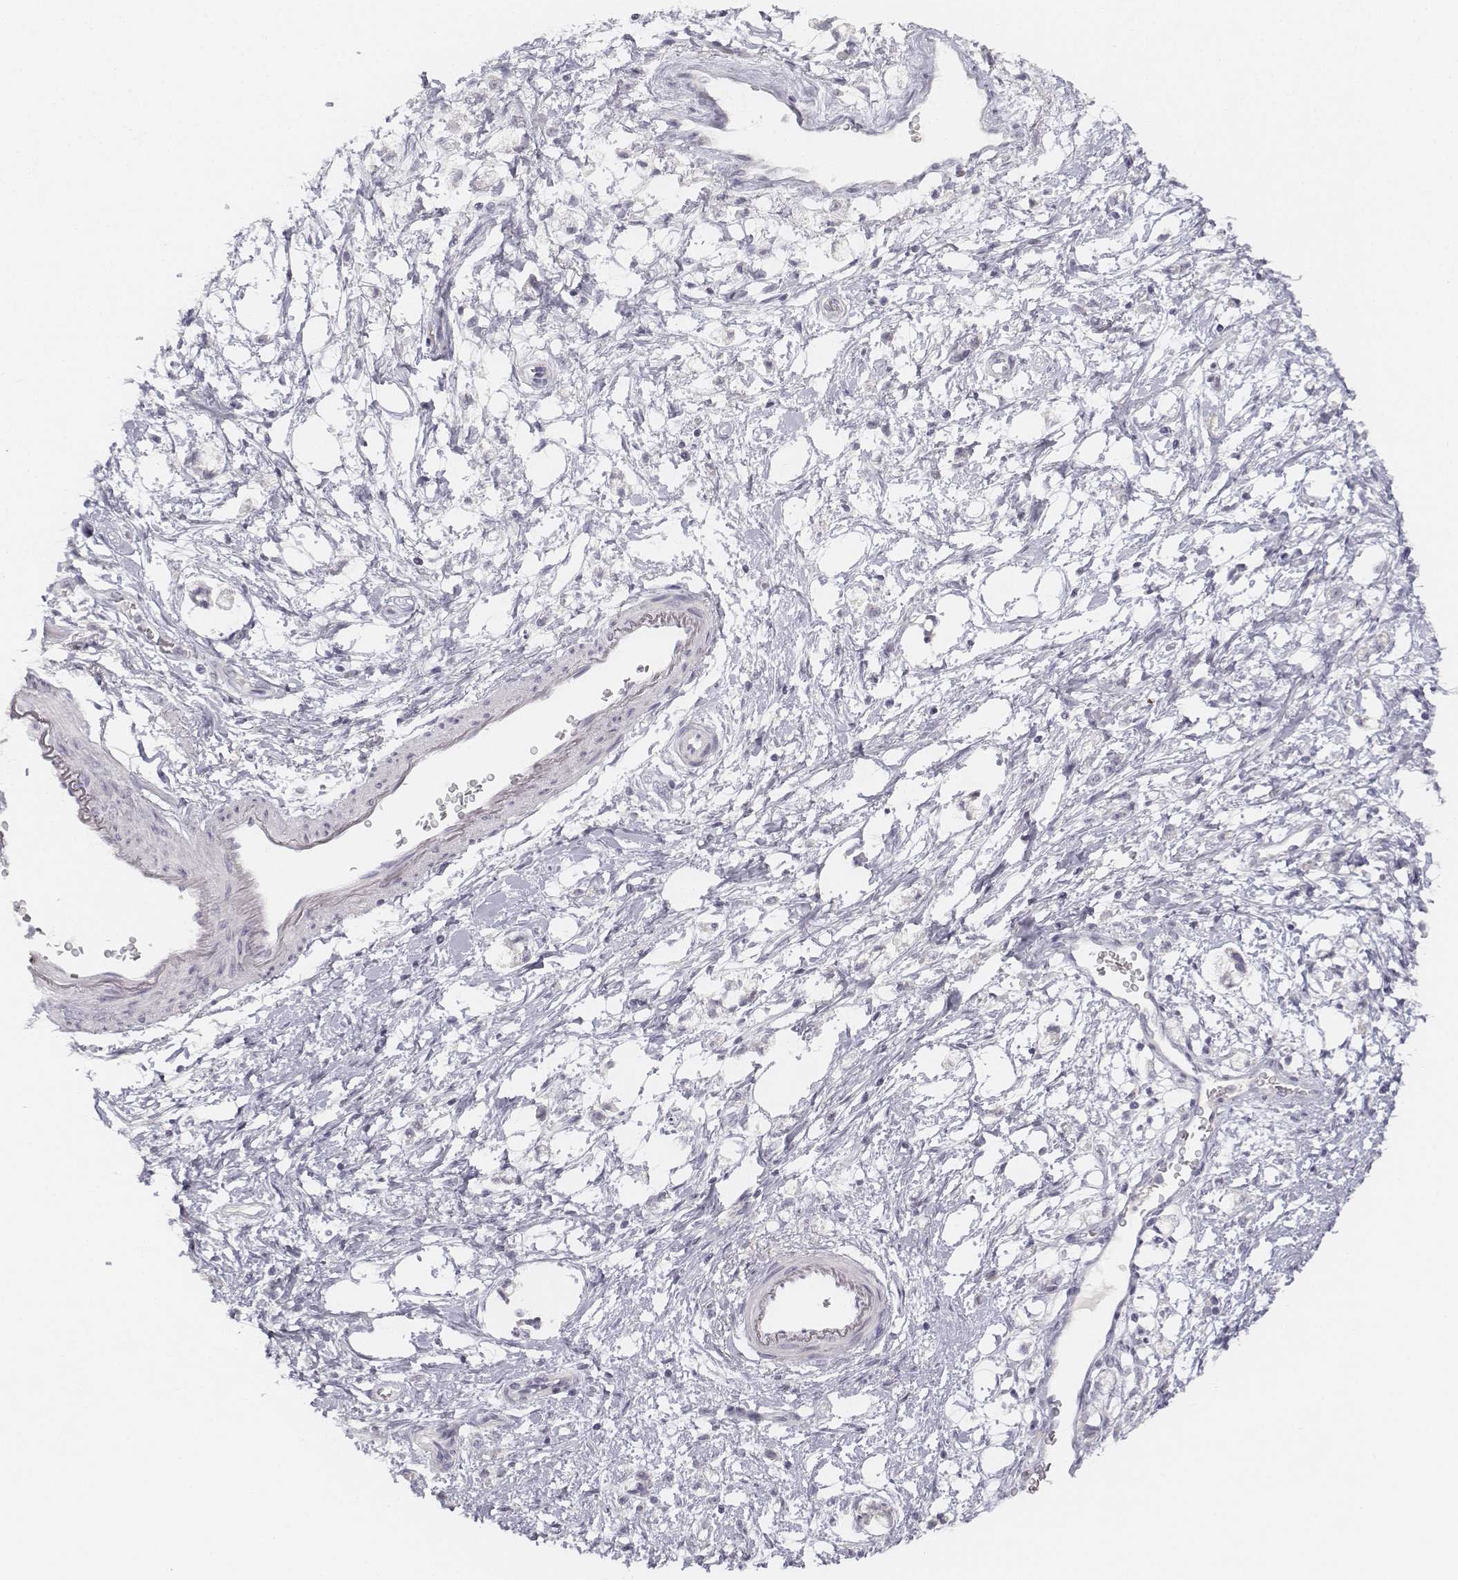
{"staining": {"intensity": "negative", "quantity": "none", "location": "none"}, "tissue": "stomach cancer", "cell_type": "Tumor cells", "image_type": "cancer", "snomed": [{"axis": "morphology", "description": "Adenocarcinoma, NOS"}, {"axis": "topography", "description": "Stomach"}], "caption": "This is an immunohistochemistry photomicrograph of human stomach cancer (adenocarcinoma). There is no expression in tumor cells.", "gene": "DSG4", "patient": {"sex": "female", "age": 60}}